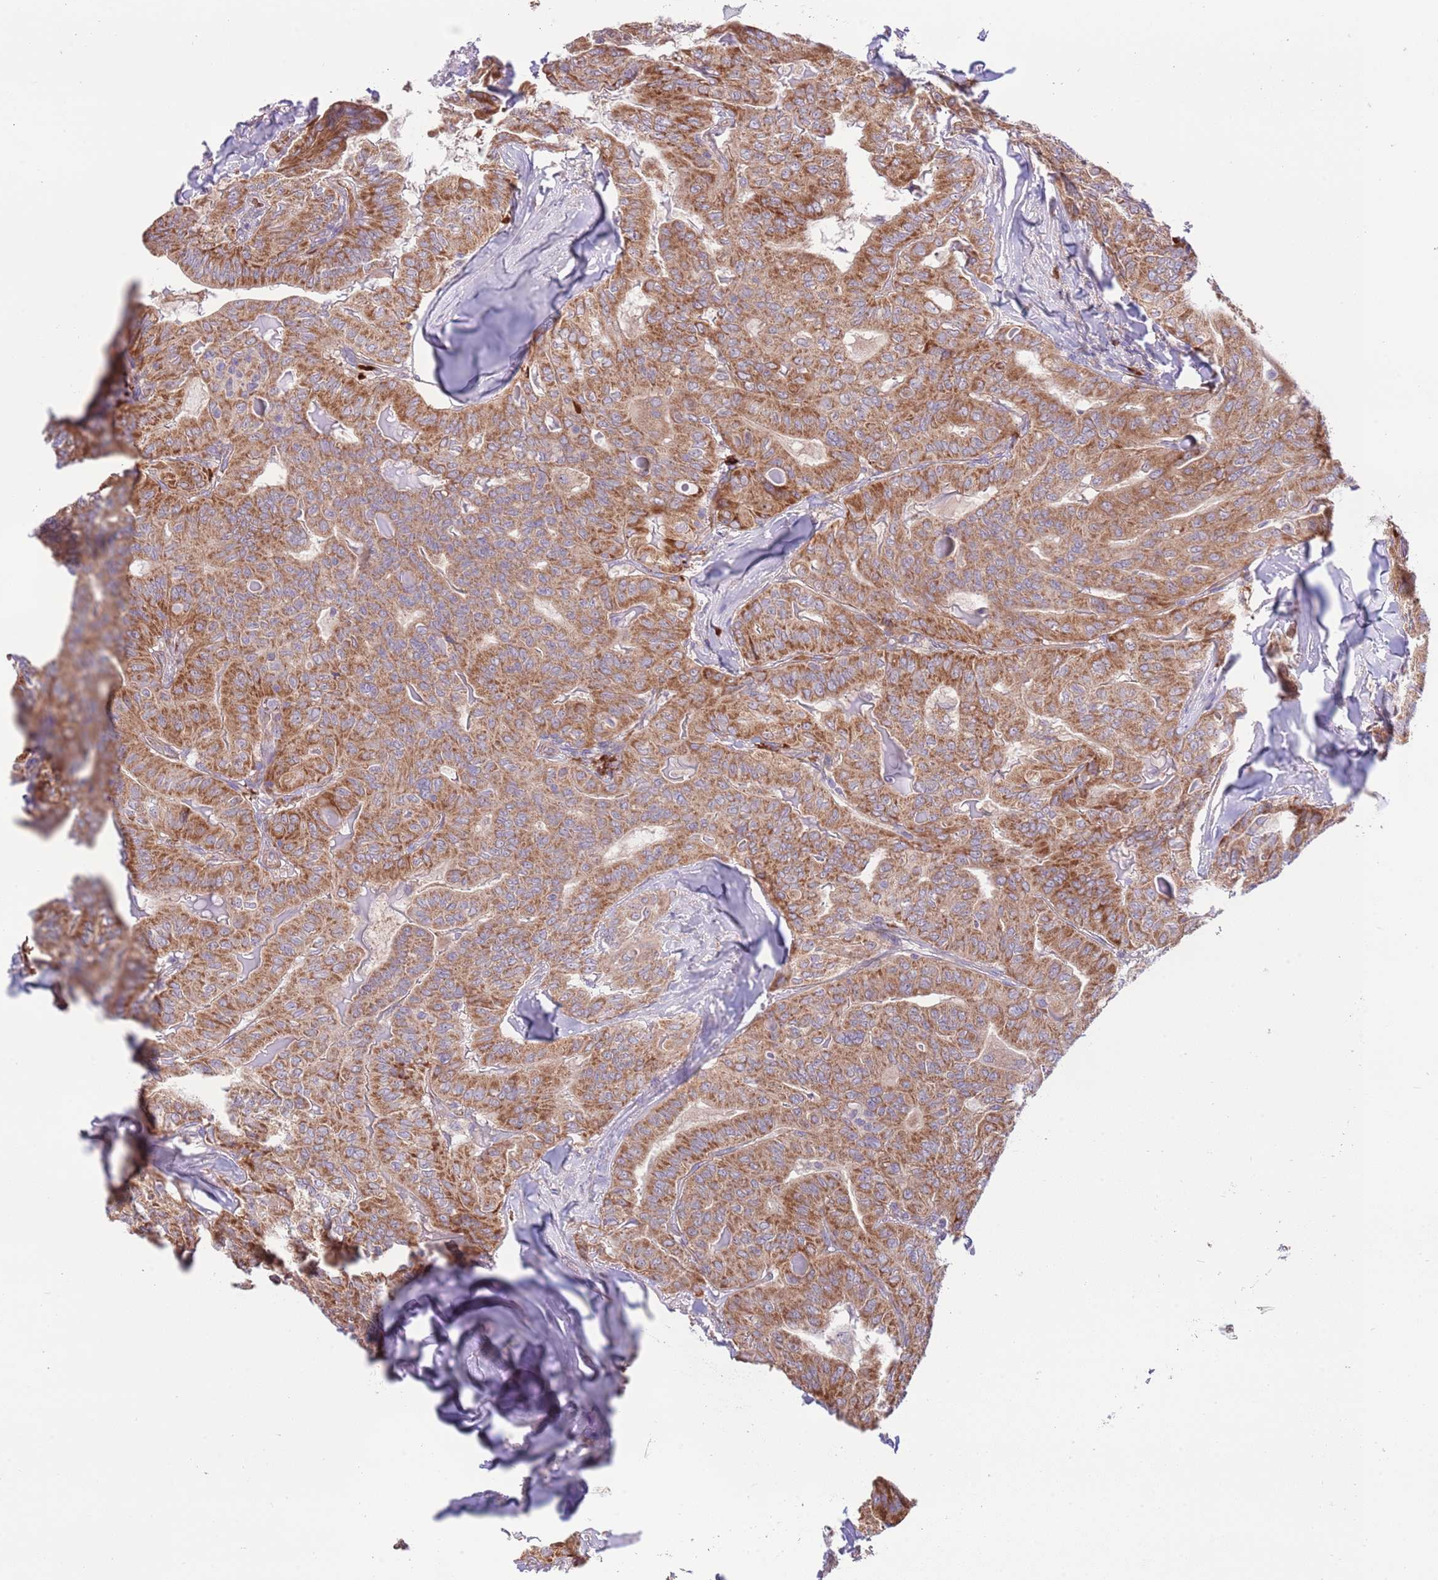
{"staining": {"intensity": "strong", "quantity": ">75%", "location": "cytoplasmic/membranous"}, "tissue": "thyroid cancer", "cell_type": "Tumor cells", "image_type": "cancer", "snomed": [{"axis": "morphology", "description": "Papillary adenocarcinoma, NOS"}, {"axis": "topography", "description": "Thyroid gland"}], "caption": "Papillary adenocarcinoma (thyroid) tissue displays strong cytoplasmic/membranous staining in approximately >75% of tumor cells, visualized by immunohistochemistry.", "gene": "DAND5", "patient": {"sex": "female", "age": 68}}